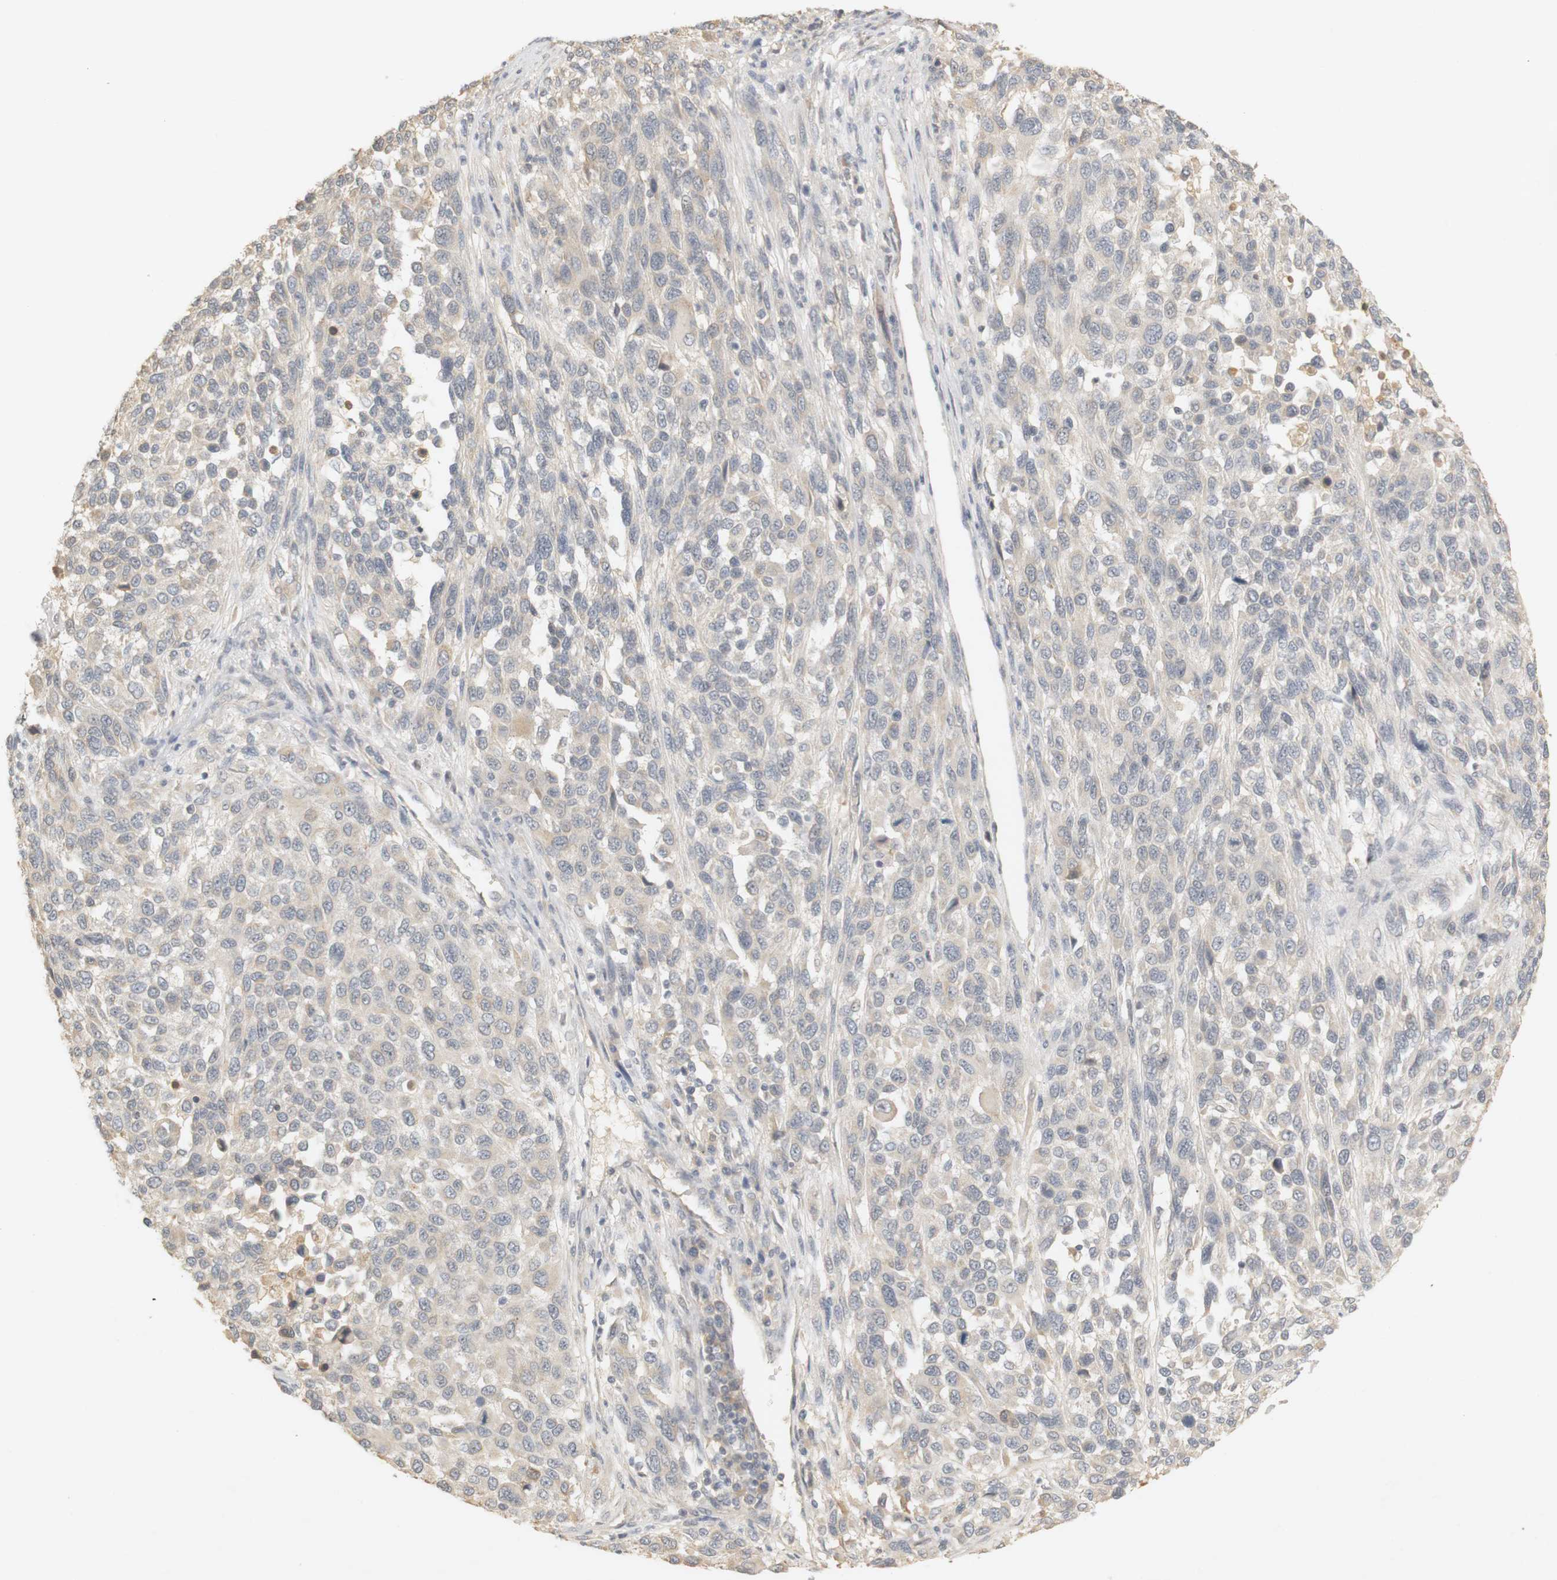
{"staining": {"intensity": "weak", "quantity": ">75%", "location": "cytoplasmic/membranous"}, "tissue": "melanoma", "cell_type": "Tumor cells", "image_type": "cancer", "snomed": [{"axis": "morphology", "description": "Malignant melanoma, Metastatic site"}, {"axis": "topography", "description": "Lymph node"}], "caption": "A micrograph of human melanoma stained for a protein demonstrates weak cytoplasmic/membranous brown staining in tumor cells.", "gene": "RTN3", "patient": {"sex": "male", "age": 61}}